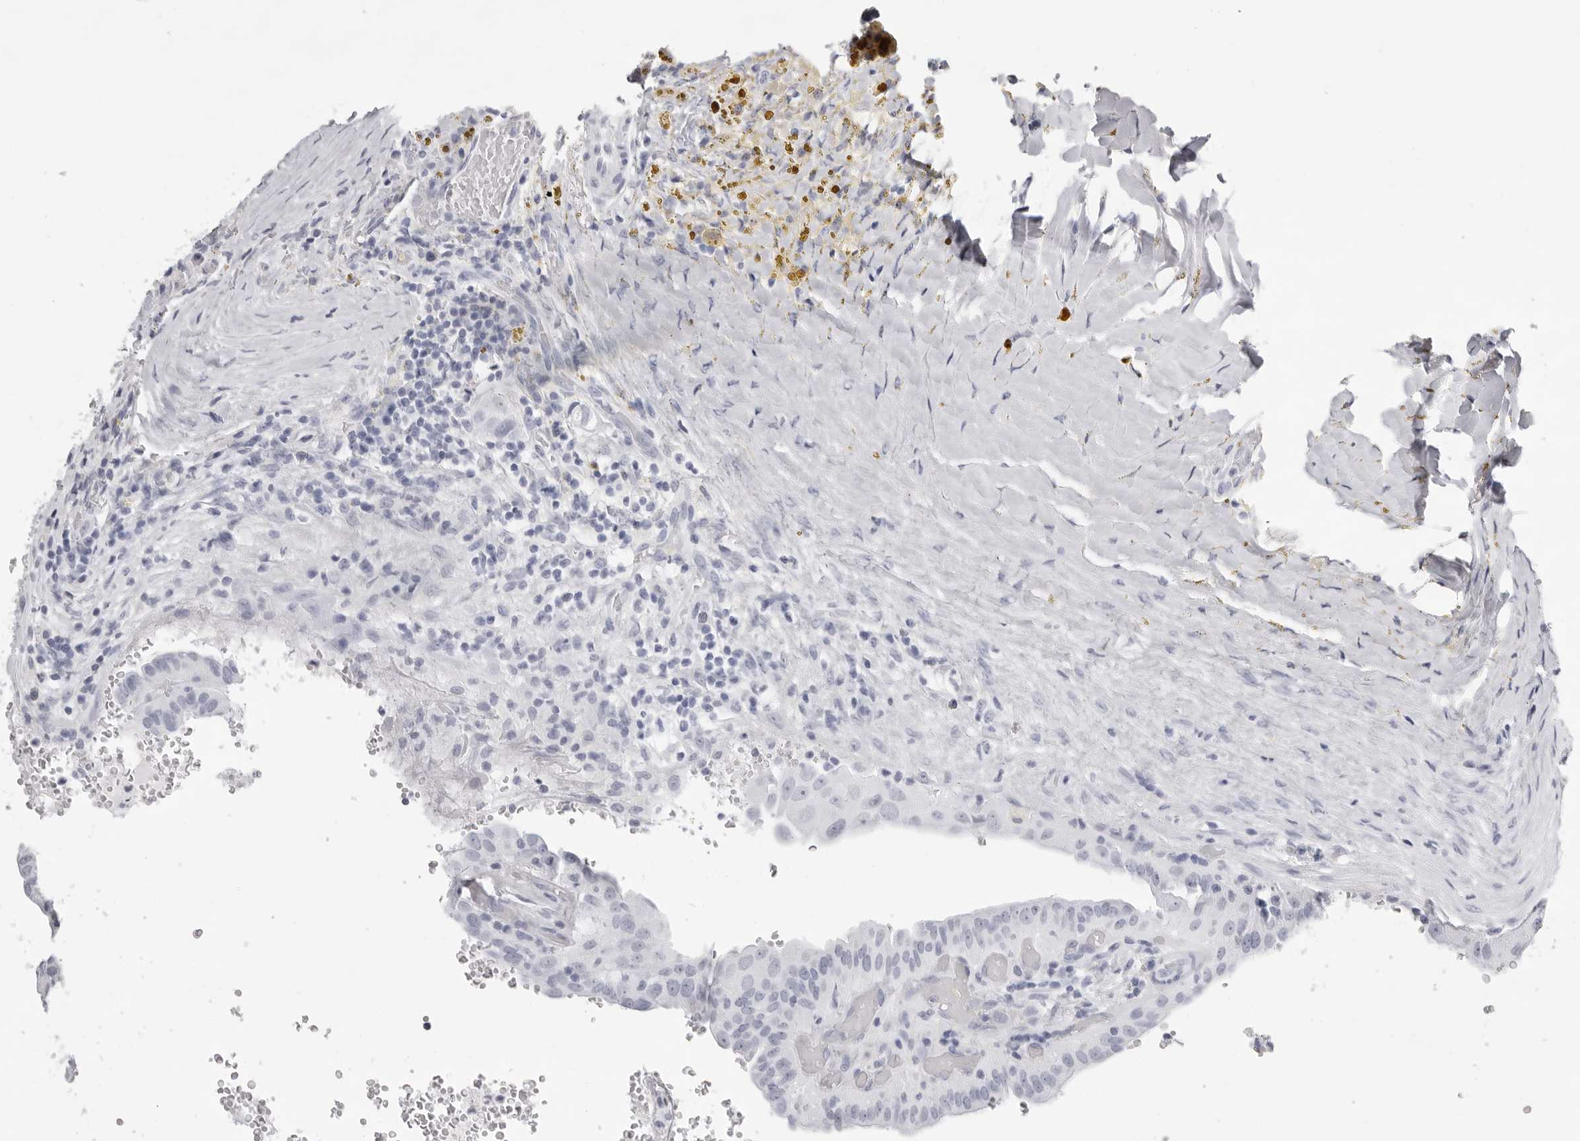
{"staining": {"intensity": "negative", "quantity": "none", "location": "none"}, "tissue": "thyroid cancer", "cell_type": "Tumor cells", "image_type": "cancer", "snomed": [{"axis": "morphology", "description": "Papillary adenocarcinoma, NOS"}, {"axis": "topography", "description": "Thyroid gland"}], "caption": "This image is of thyroid cancer stained with IHC to label a protein in brown with the nuclei are counter-stained blue. There is no expression in tumor cells.", "gene": "TMOD4", "patient": {"sex": "male", "age": 77}}